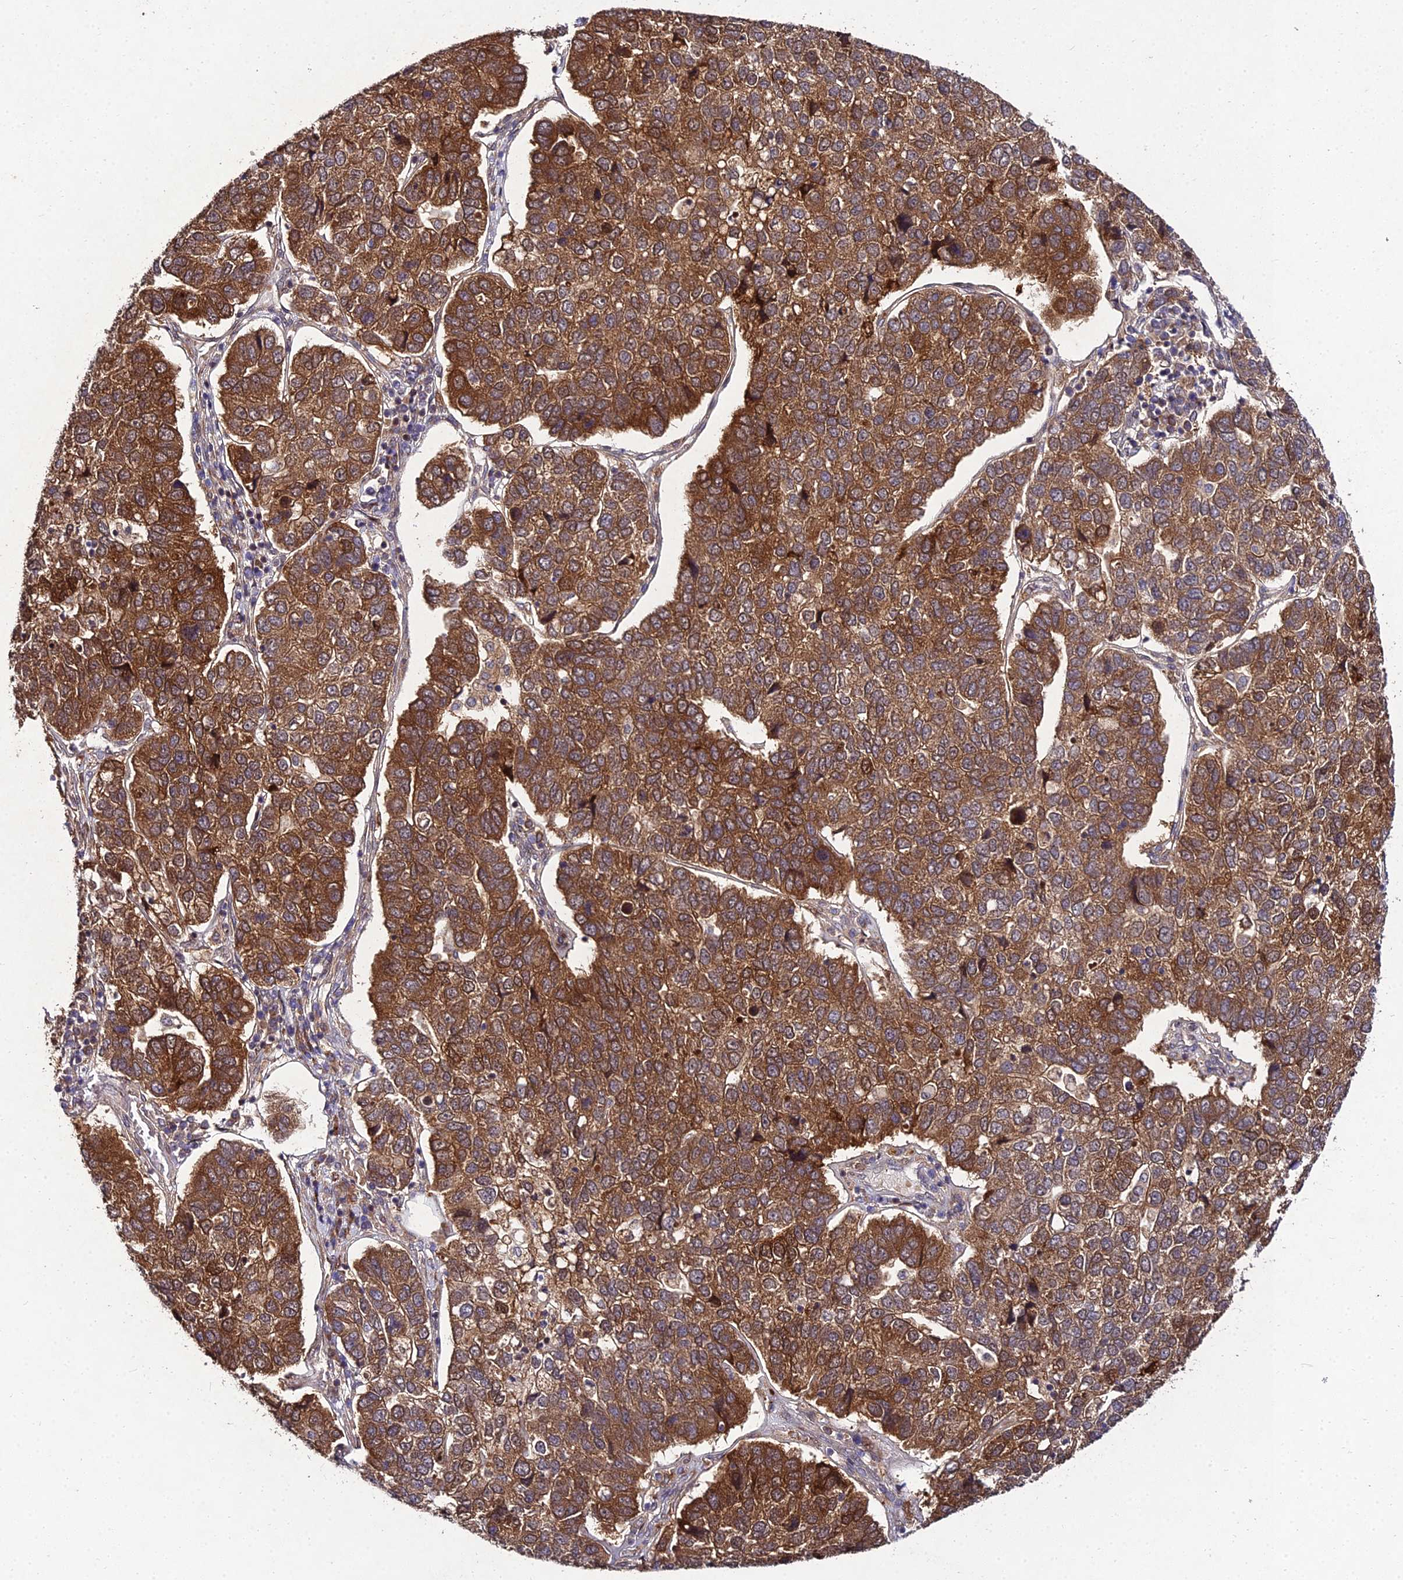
{"staining": {"intensity": "strong", "quantity": ">75%", "location": "cytoplasmic/membranous"}, "tissue": "pancreatic cancer", "cell_type": "Tumor cells", "image_type": "cancer", "snomed": [{"axis": "morphology", "description": "Adenocarcinoma, NOS"}, {"axis": "topography", "description": "Pancreas"}], "caption": "Strong cytoplasmic/membranous expression for a protein is identified in approximately >75% of tumor cells of pancreatic cancer (adenocarcinoma) using immunohistochemistry (IHC).", "gene": "MKKS", "patient": {"sex": "female", "age": 61}}